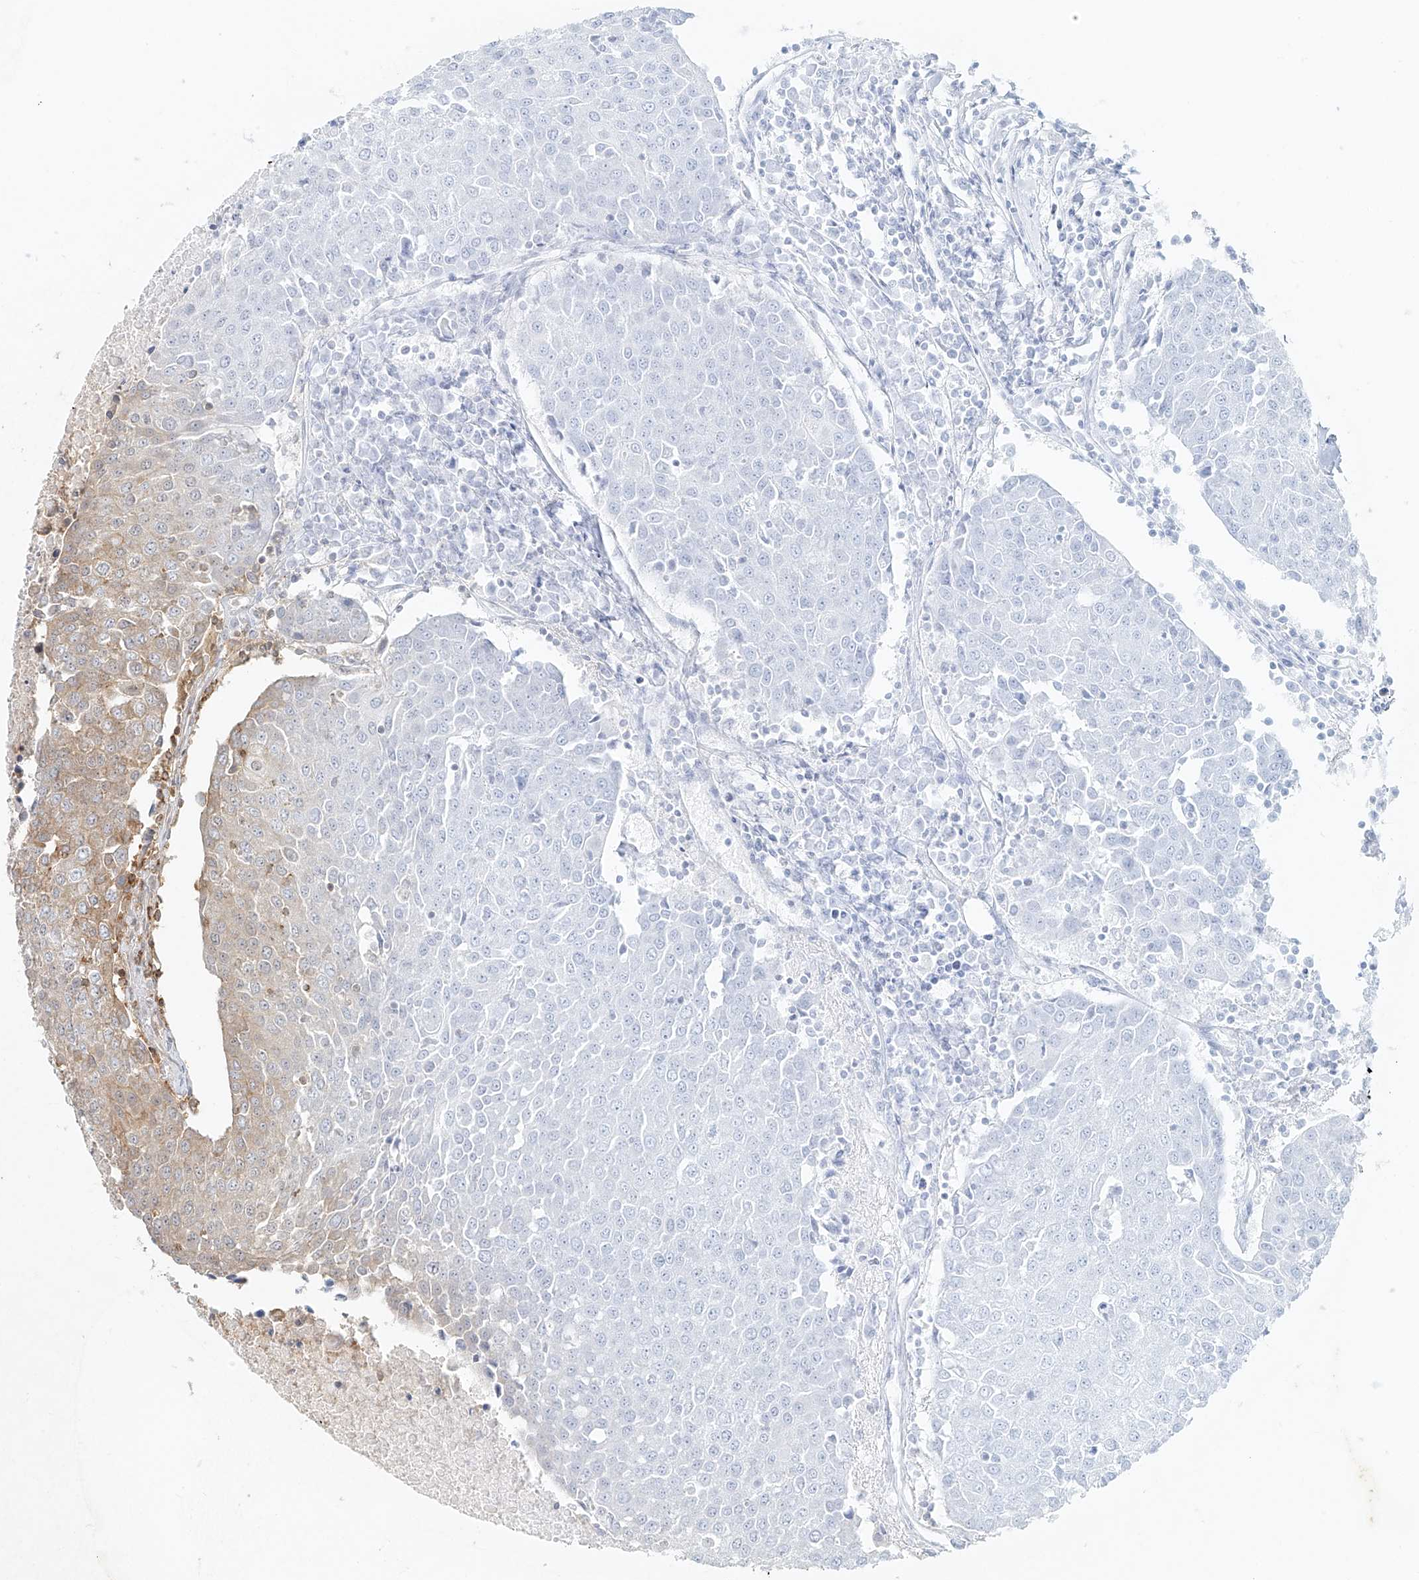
{"staining": {"intensity": "weak", "quantity": "25%-75%", "location": "cytoplasmic/membranous"}, "tissue": "urothelial cancer", "cell_type": "Tumor cells", "image_type": "cancer", "snomed": [{"axis": "morphology", "description": "Urothelial carcinoma, High grade"}, {"axis": "topography", "description": "Urinary bladder"}], "caption": "Immunohistochemistry (IHC) micrograph of neoplastic tissue: urothelial cancer stained using immunohistochemistry (IHC) shows low levels of weak protein expression localized specifically in the cytoplasmic/membranous of tumor cells, appearing as a cytoplasmic/membranous brown color.", "gene": "SLC2A12", "patient": {"sex": "female", "age": 85}}